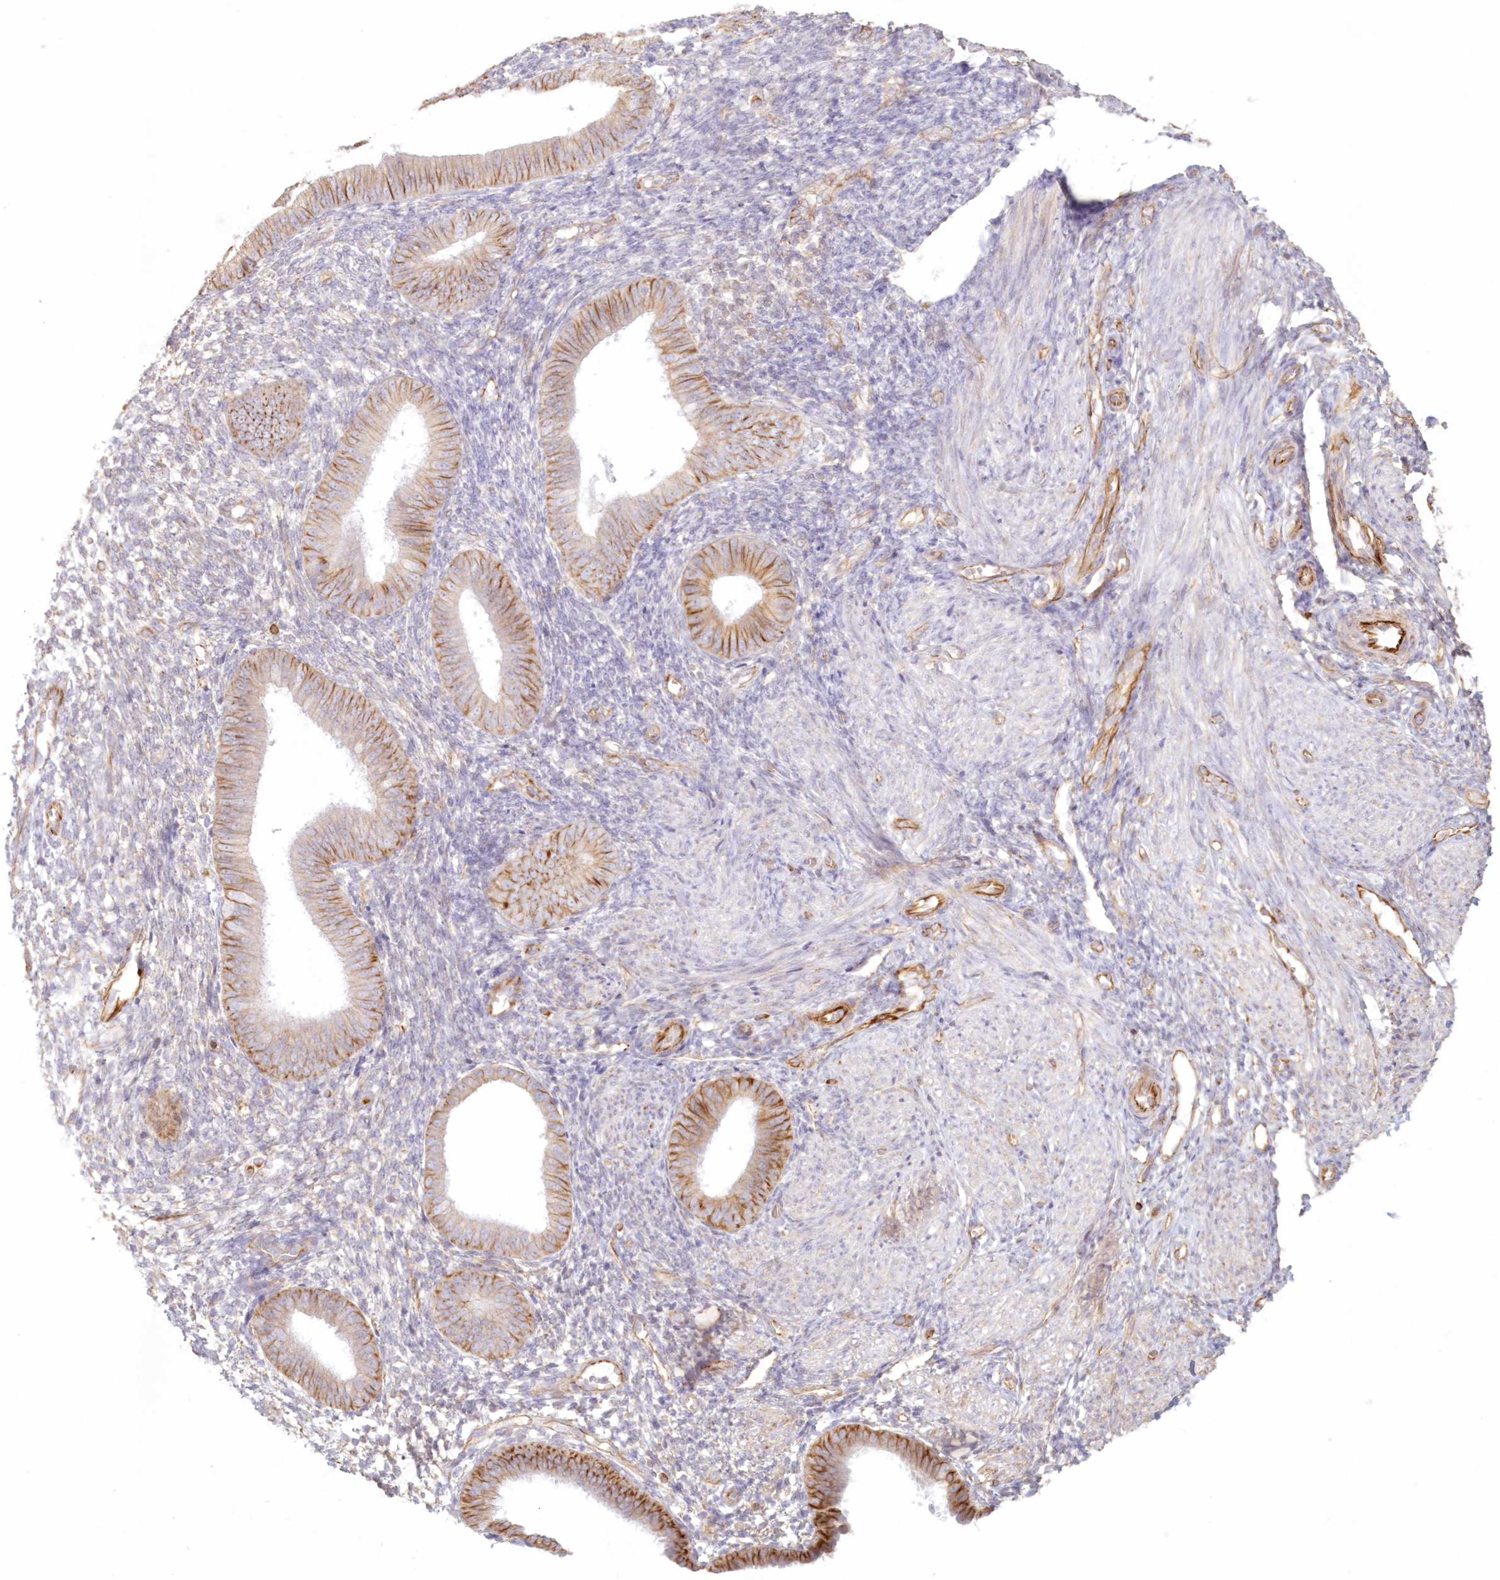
{"staining": {"intensity": "negative", "quantity": "none", "location": "none"}, "tissue": "endometrium", "cell_type": "Cells in endometrial stroma", "image_type": "normal", "snomed": [{"axis": "morphology", "description": "Normal tissue, NOS"}, {"axis": "topography", "description": "Uterus"}, {"axis": "topography", "description": "Endometrium"}], "caption": "A high-resolution histopathology image shows immunohistochemistry staining of normal endometrium, which reveals no significant positivity in cells in endometrial stroma.", "gene": "DMRTB1", "patient": {"sex": "female", "age": 48}}